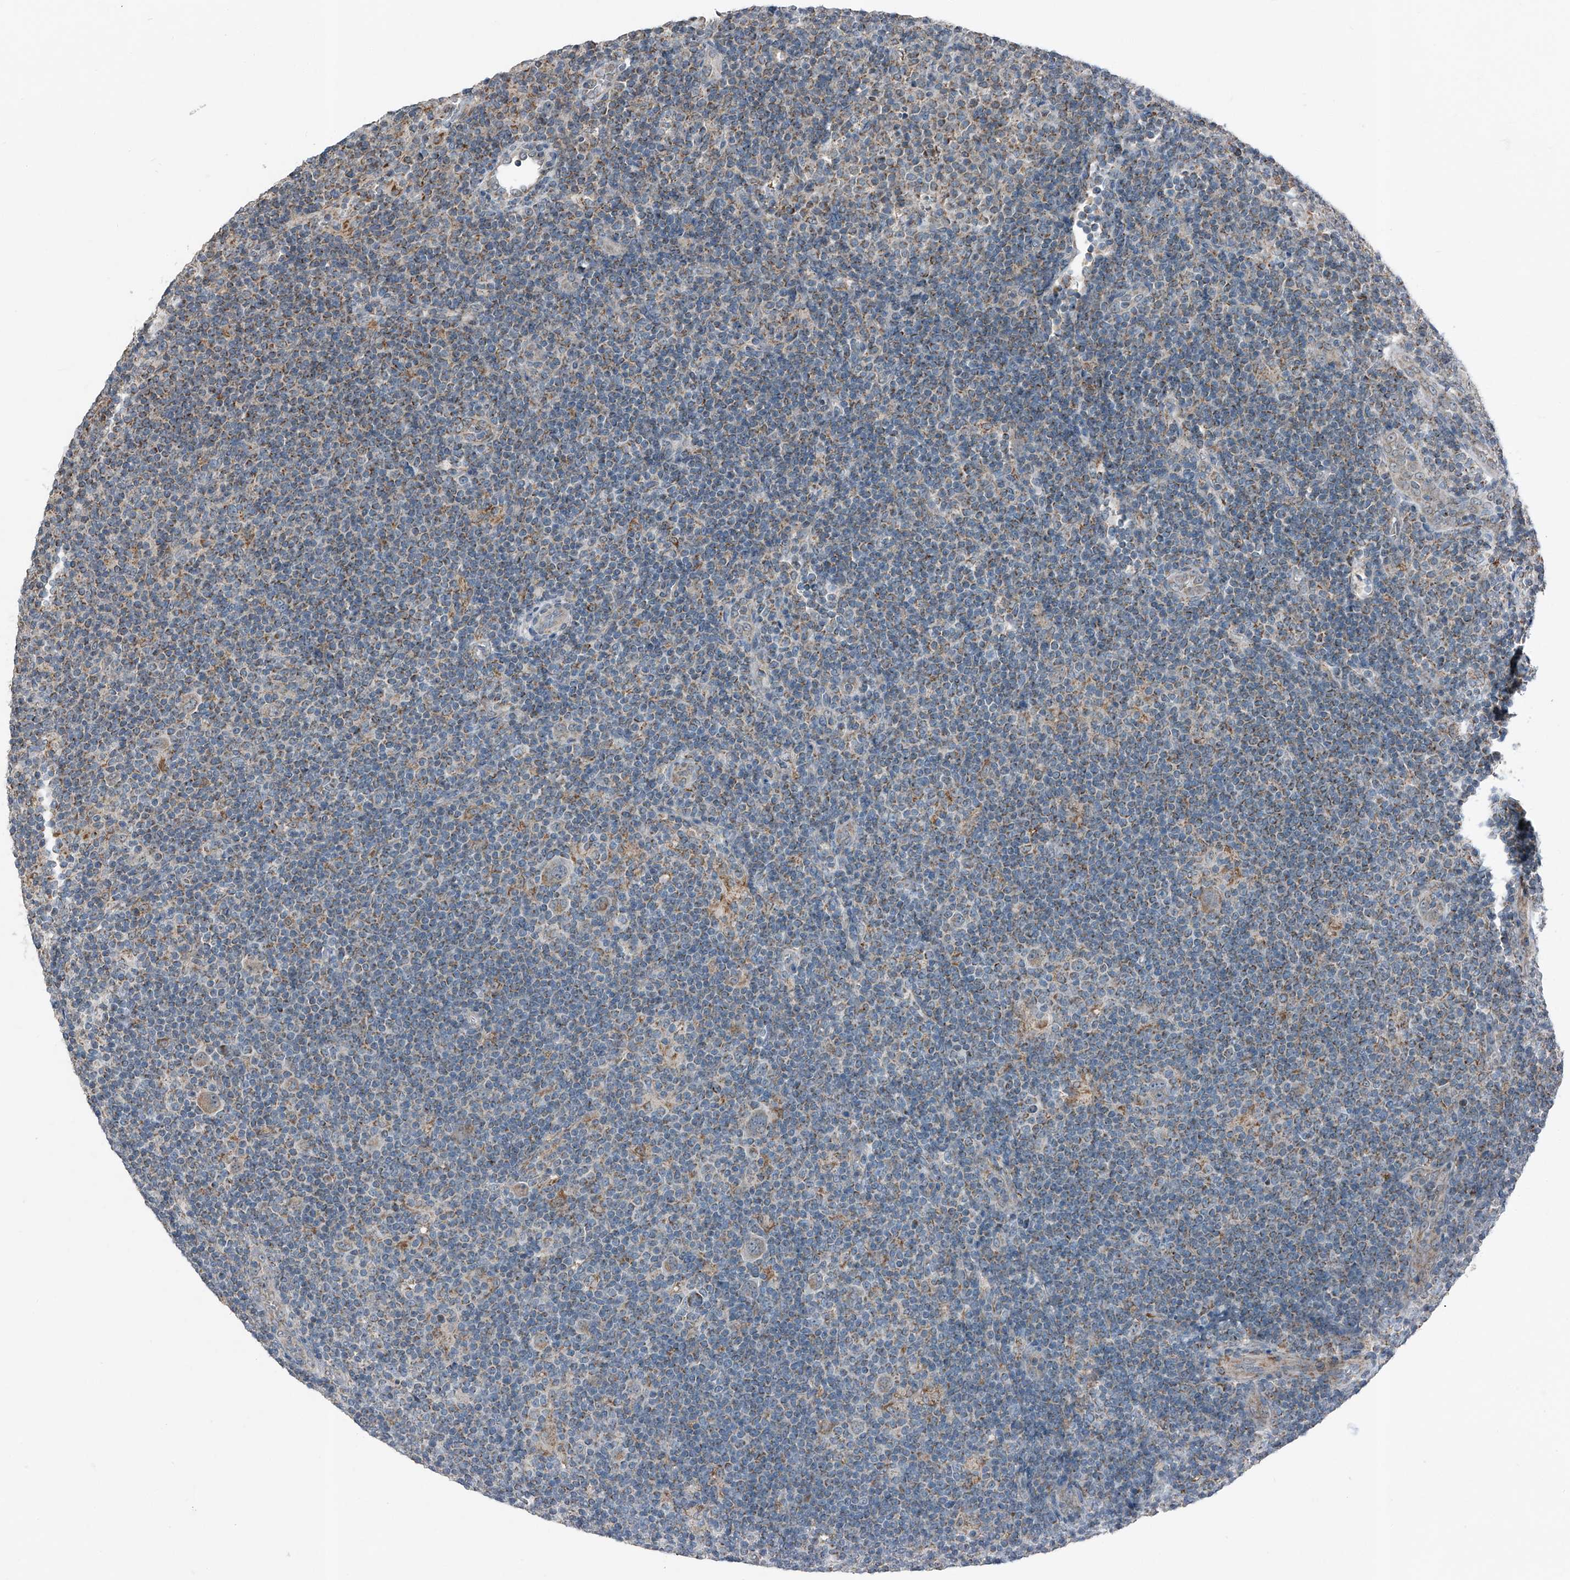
{"staining": {"intensity": "weak", "quantity": "<25%", "location": "cytoplasmic/membranous"}, "tissue": "lymphoma", "cell_type": "Tumor cells", "image_type": "cancer", "snomed": [{"axis": "morphology", "description": "Hodgkin's disease, NOS"}, {"axis": "topography", "description": "Lymph node"}], "caption": "IHC image of neoplastic tissue: lymphoma stained with DAB displays no significant protein staining in tumor cells.", "gene": "CHRNA7", "patient": {"sex": "female", "age": 57}}